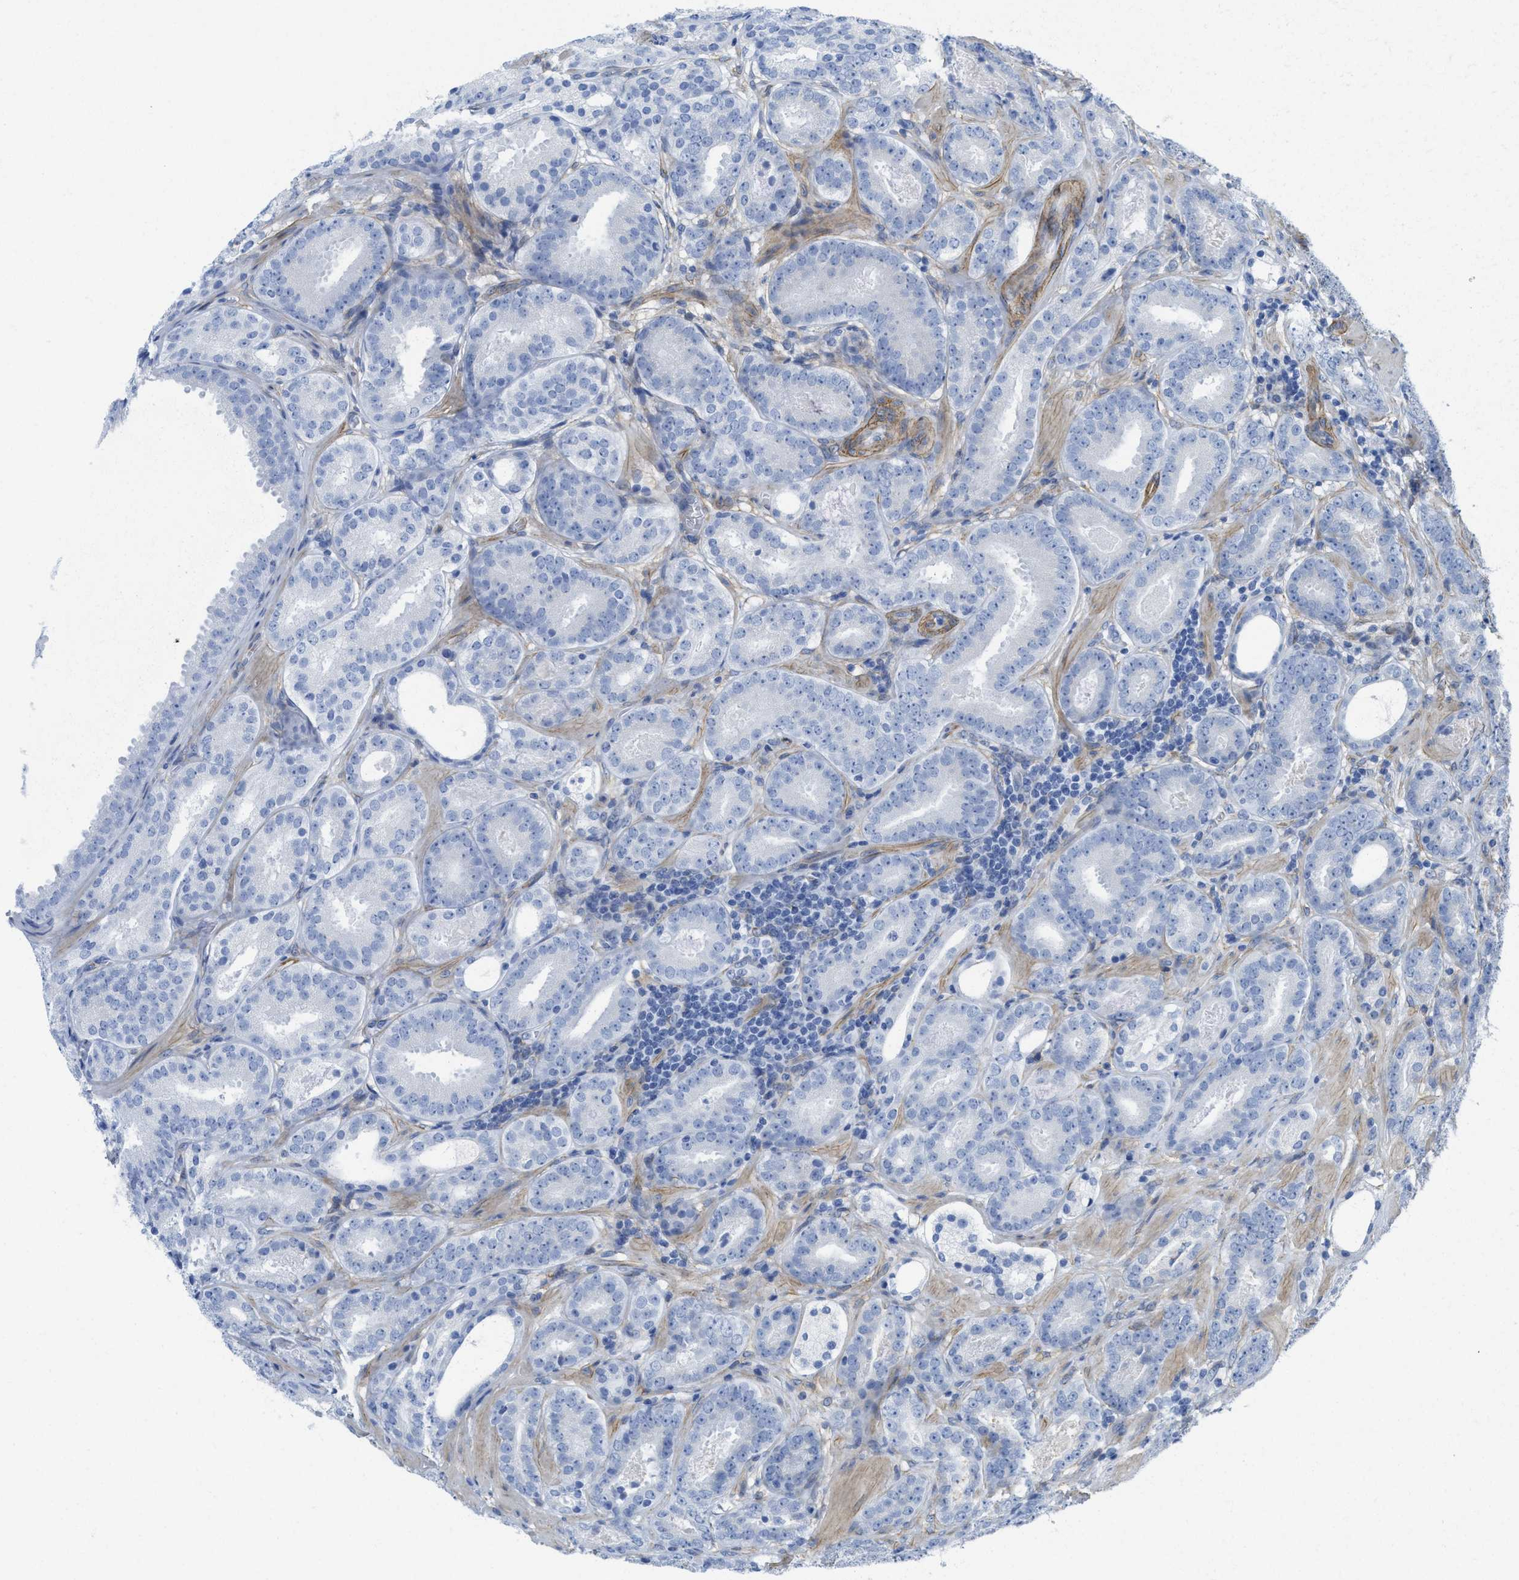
{"staining": {"intensity": "negative", "quantity": "none", "location": "none"}, "tissue": "prostate cancer", "cell_type": "Tumor cells", "image_type": "cancer", "snomed": [{"axis": "morphology", "description": "Adenocarcinoma, Low grade"}, {"axis": "topography", "description": "Prostate"}], "caption": "Tumor cells are negative for protein expression in human low-grade adenocarcinoma (prostate).", "gene": "TUB", "patient": {"sex": "male", "age": 69}}